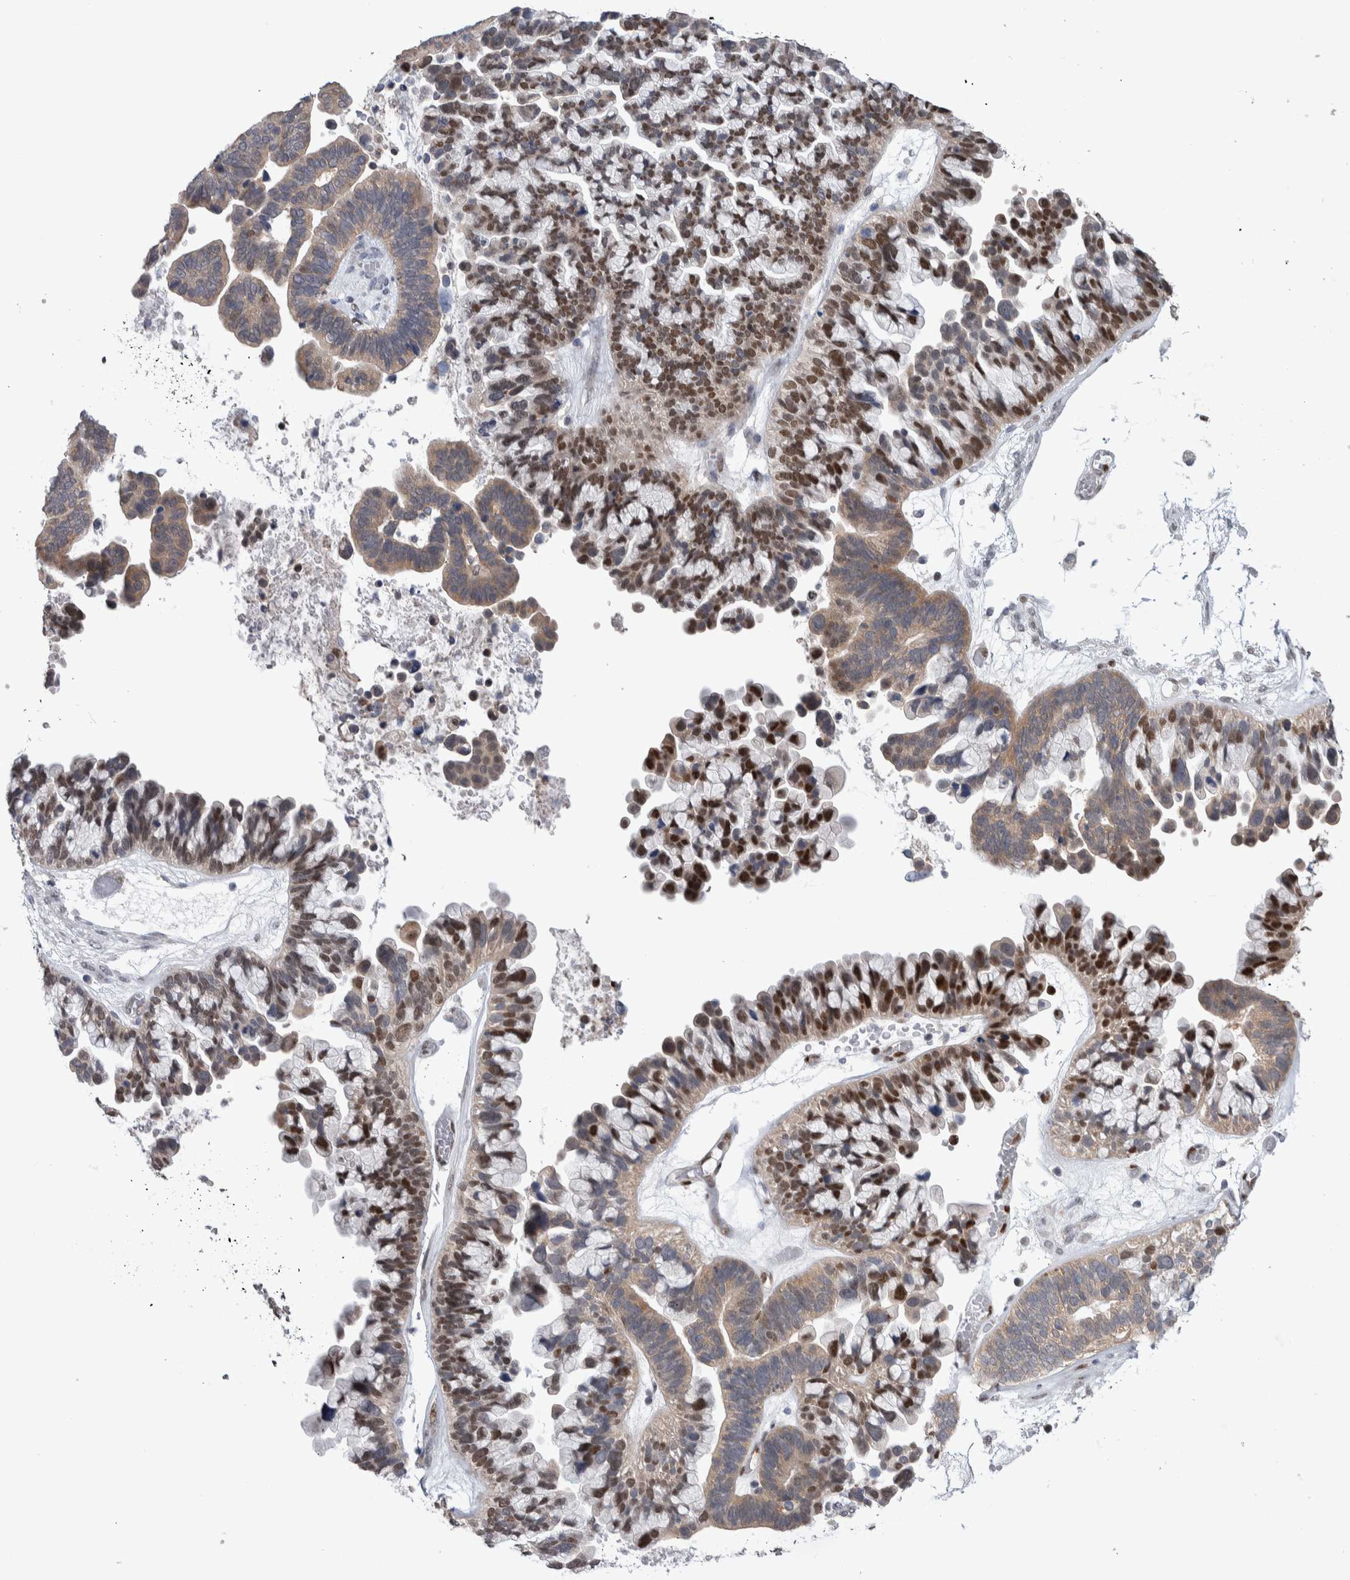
{"staining": {"intensity": "strong", "quantity": "25%-75%", "location": "cytoplasmic/membranous,nuclear"}, "tissue": "ovarian cancer", "cell_type": "Tumor cells", "image_type": "cancer", "snomed": [{"axis": "morphology", "description": "Cystadenocarcinoma, serous, NOS"}, {"axis": "topography", "description": "Ovary"}], "caption": "A high amount of strong cytoplasmic/membranous and nuclear staining is identified in approximately 25%-75% of tumor cells in ovarian cancer tissue. The staining is performed using DAB (3,3'-diaminobenzidine) brown chromogen to label protein expression. The nuclei are counter-stained blue using hematoxylin.", "gene": "TAX1BP1", "patient": {"sex": "female", "age": 56}}